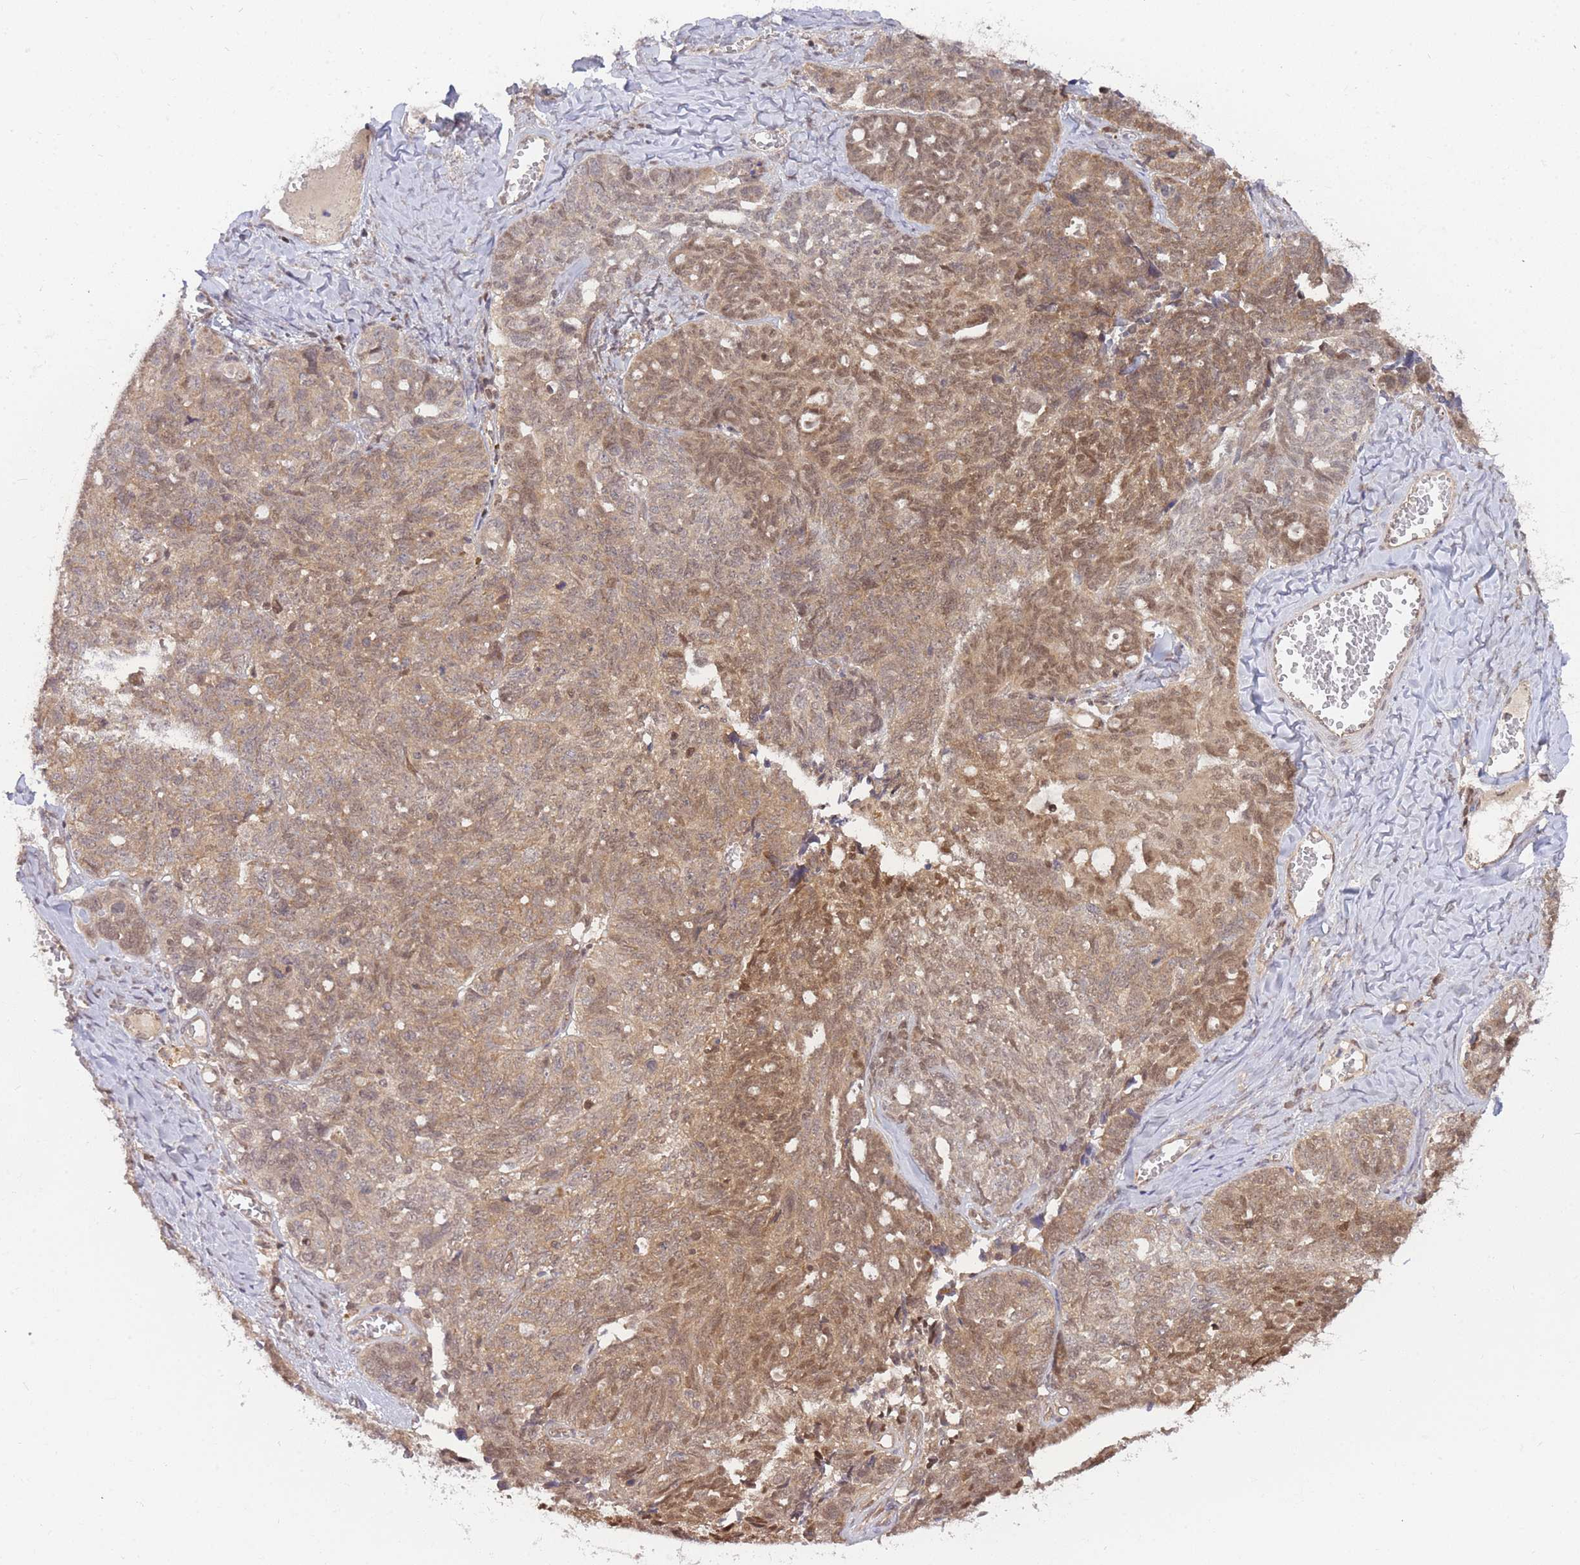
{"staining": {"intensity": "moderate", "quantity": ">75%", "location": "cytoplasmic/membranous,nuclear"}, "tissue": "ovarian cancer", "cell_type": "Tumor cells", "image_type": "cancer", "snomed": [{"axis": "morphology", "description": "Cystadenocarcinoma, serous, NOS"}, {"axis": "topography", "description": "Ovary"}], "caption": "Serous cystadenocarcinoma (ovarian) stained with DAB immunohistochemistry demonstrates medium levels of moderate cytoplasmic/membranous and nuclear staining in approximately >75% of tumor cells.", "gene": "KIAA1191", "patient": {"sex": "female", "age": 79}}